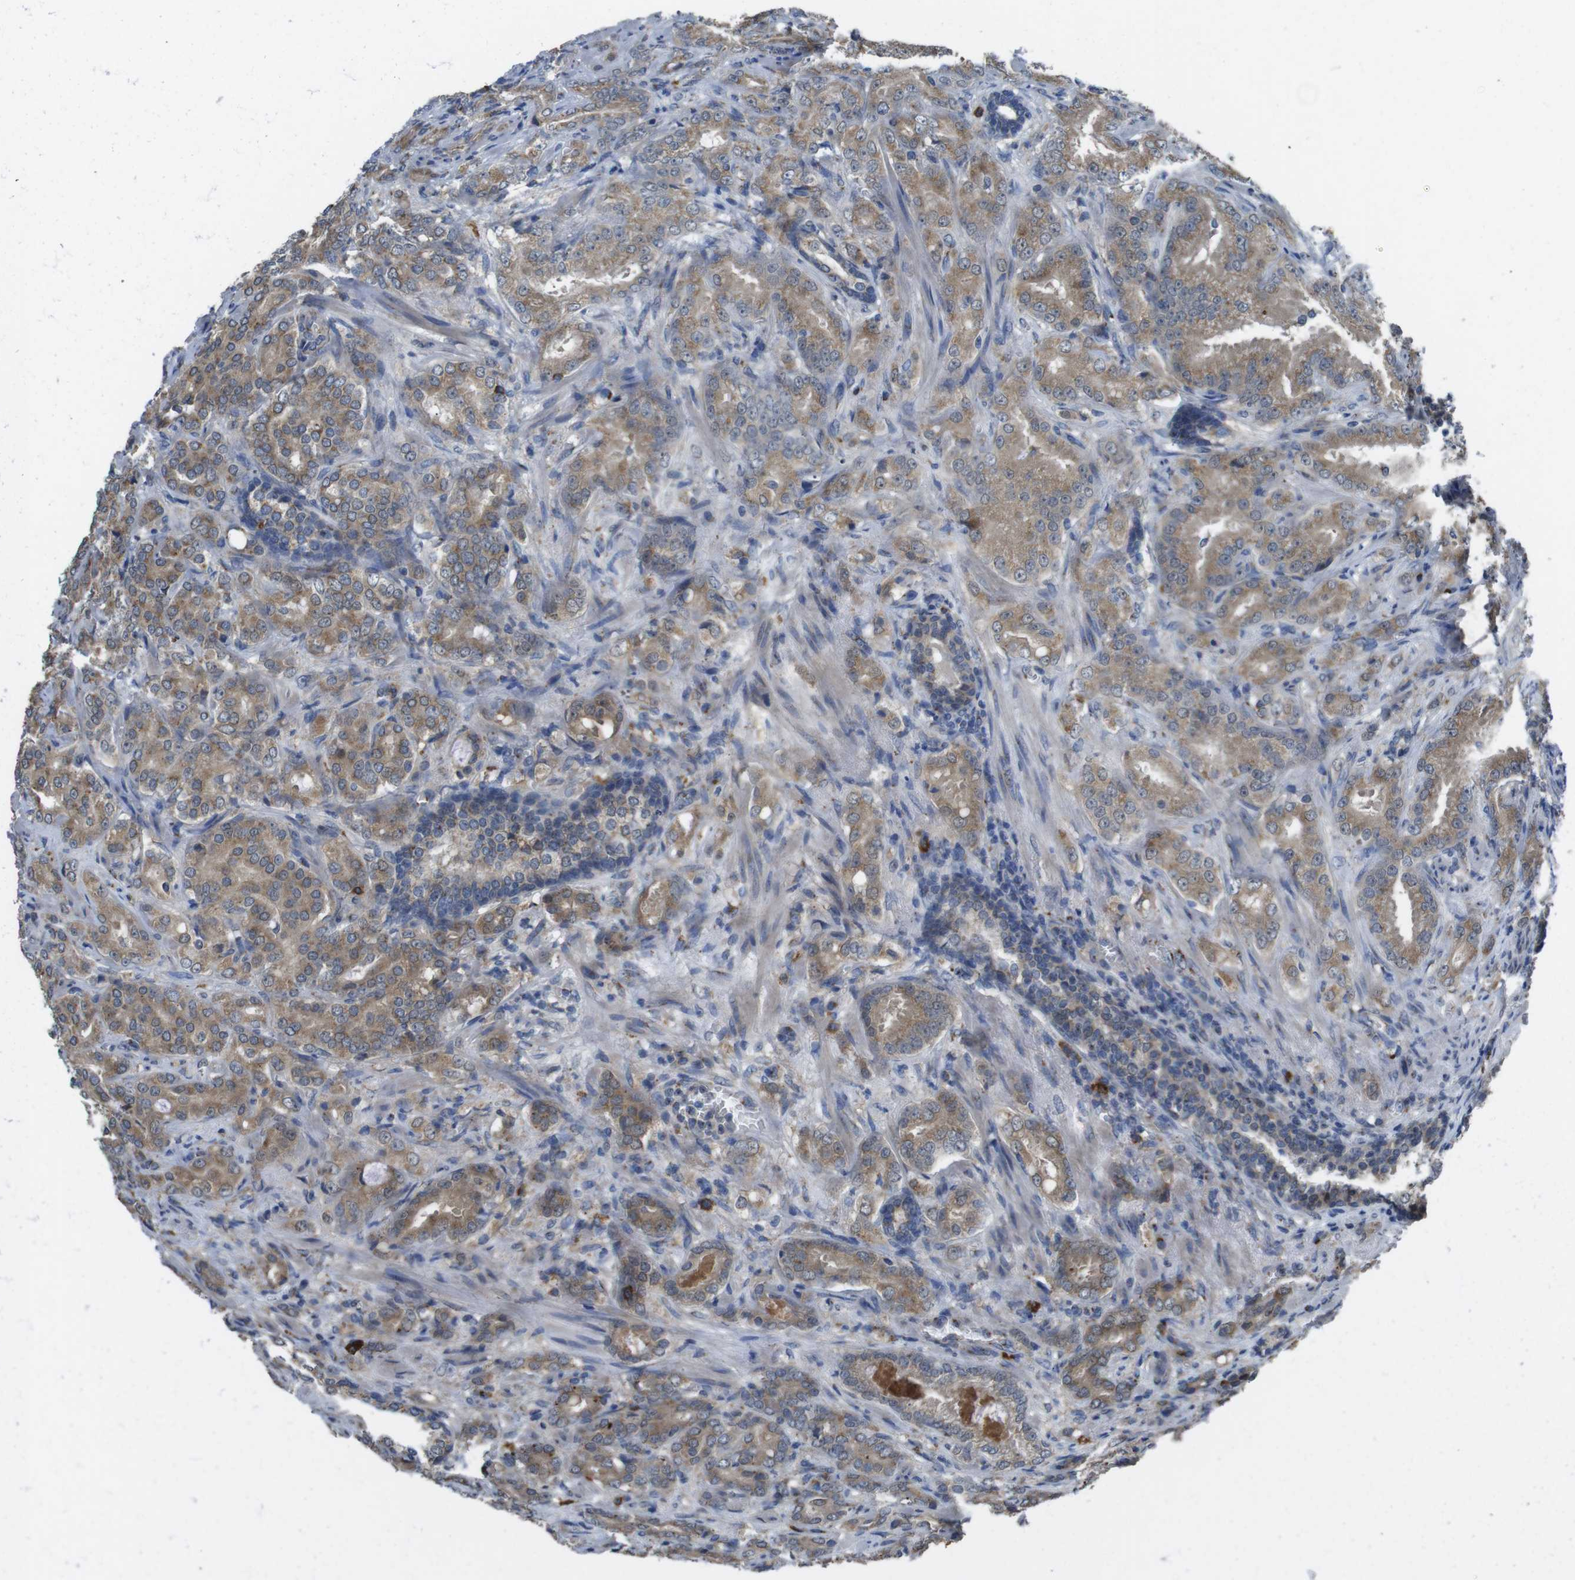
{"staining": {"intensity": "moderate", "quantity": ">75%", "location": "cytoplasmic/membranous"}, "tissue": "prostate cancer", "cell_type": "Tumor cells", "image_type": "cancer", "snomed": [{"axis": "morphology", "description": "Adenocarcinoma, High grade"}, {"axis": "topography", "description": "Prostate"}], "caption": "IHC of human prostate cancer reveals medium levels of moderate cytoplasmic/membranous staining in about >75% of tumor cells. The protein is stained brown, and the nuclei are stained in blue (DAB (3,3'-diaminobenzidine) IHC with brightfield microscopy, high magnification).", "gene": "RAB6A", "patient": {"sex": "male", "age": 64}}